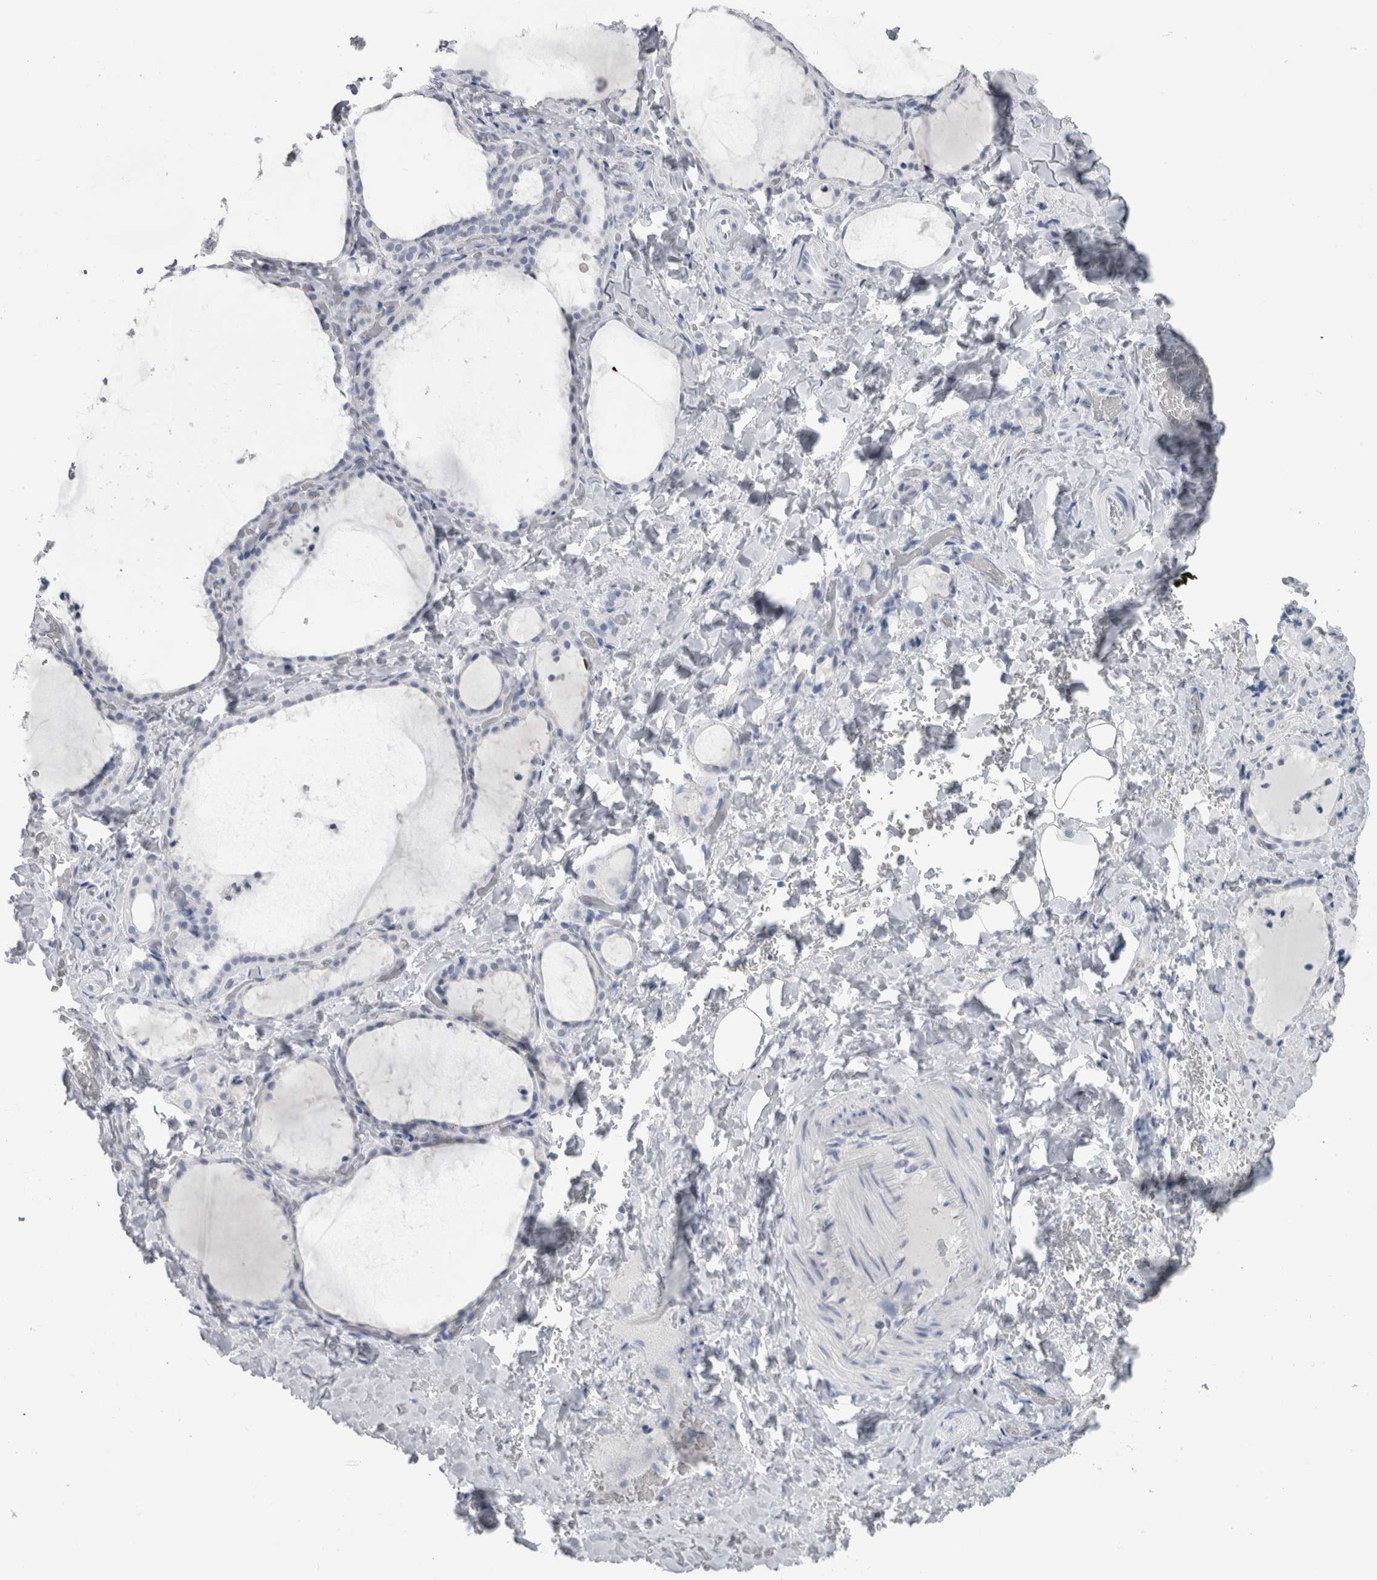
{"staining": {"intensity": "negative", "quantity": "none", "location": "none"}, "tissue": "thyroid gland", "cell_type": "Glandular cells", "image_type": "normal", "snomed": [{"axis": "morphology", "description": "Normal tissue, NOS"}, {"axis": "topography", "description": "Thyroid gland"}], "caption": "Immunohistochemistry (IHC) histopathology image of normal thyroid gland: thyroid gland stained with DAB exhibits no significant protein staining in glandular cells.", "gene": "PTH", "patient": {"sex": "female", "age": 22}}